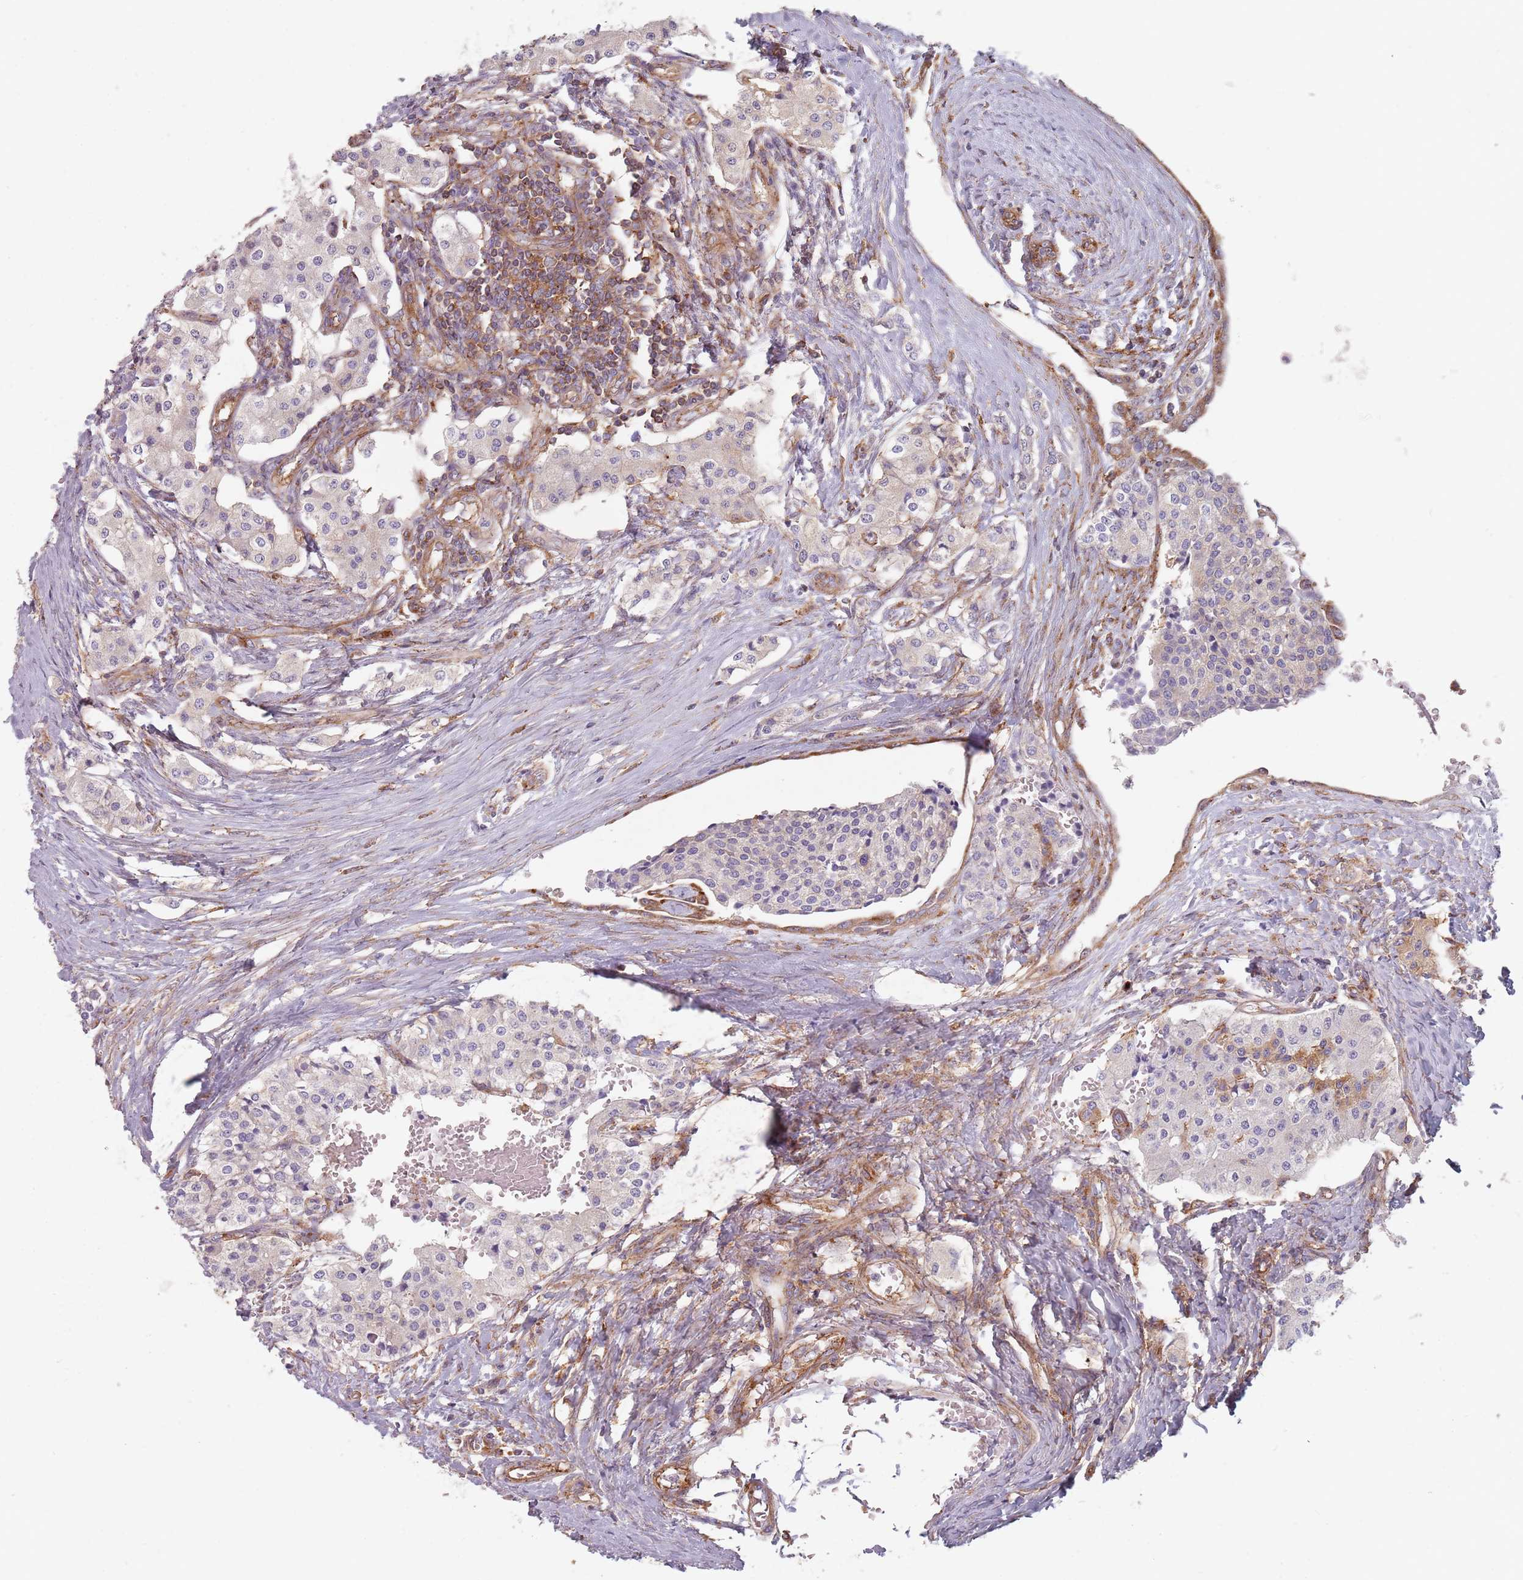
{"staining": {"intensity": "negative", "quantity": "none", "location": "none"}, "tissue": "carcinoid", "cell_type": "Tumor cells", "image_type": "cancer", "snomed": [{"axis": "morphology", "description": "Carcinoid, malignant, NOS"}, {"axis": "topography", "description": "Colon"}], "caption": "Immunohistochemistry (IHC) of malignant carcinoid reveals no expression in tumor cells.", "gene": "TPD52L2", "patient": {"sex": "female", "age": 52}}